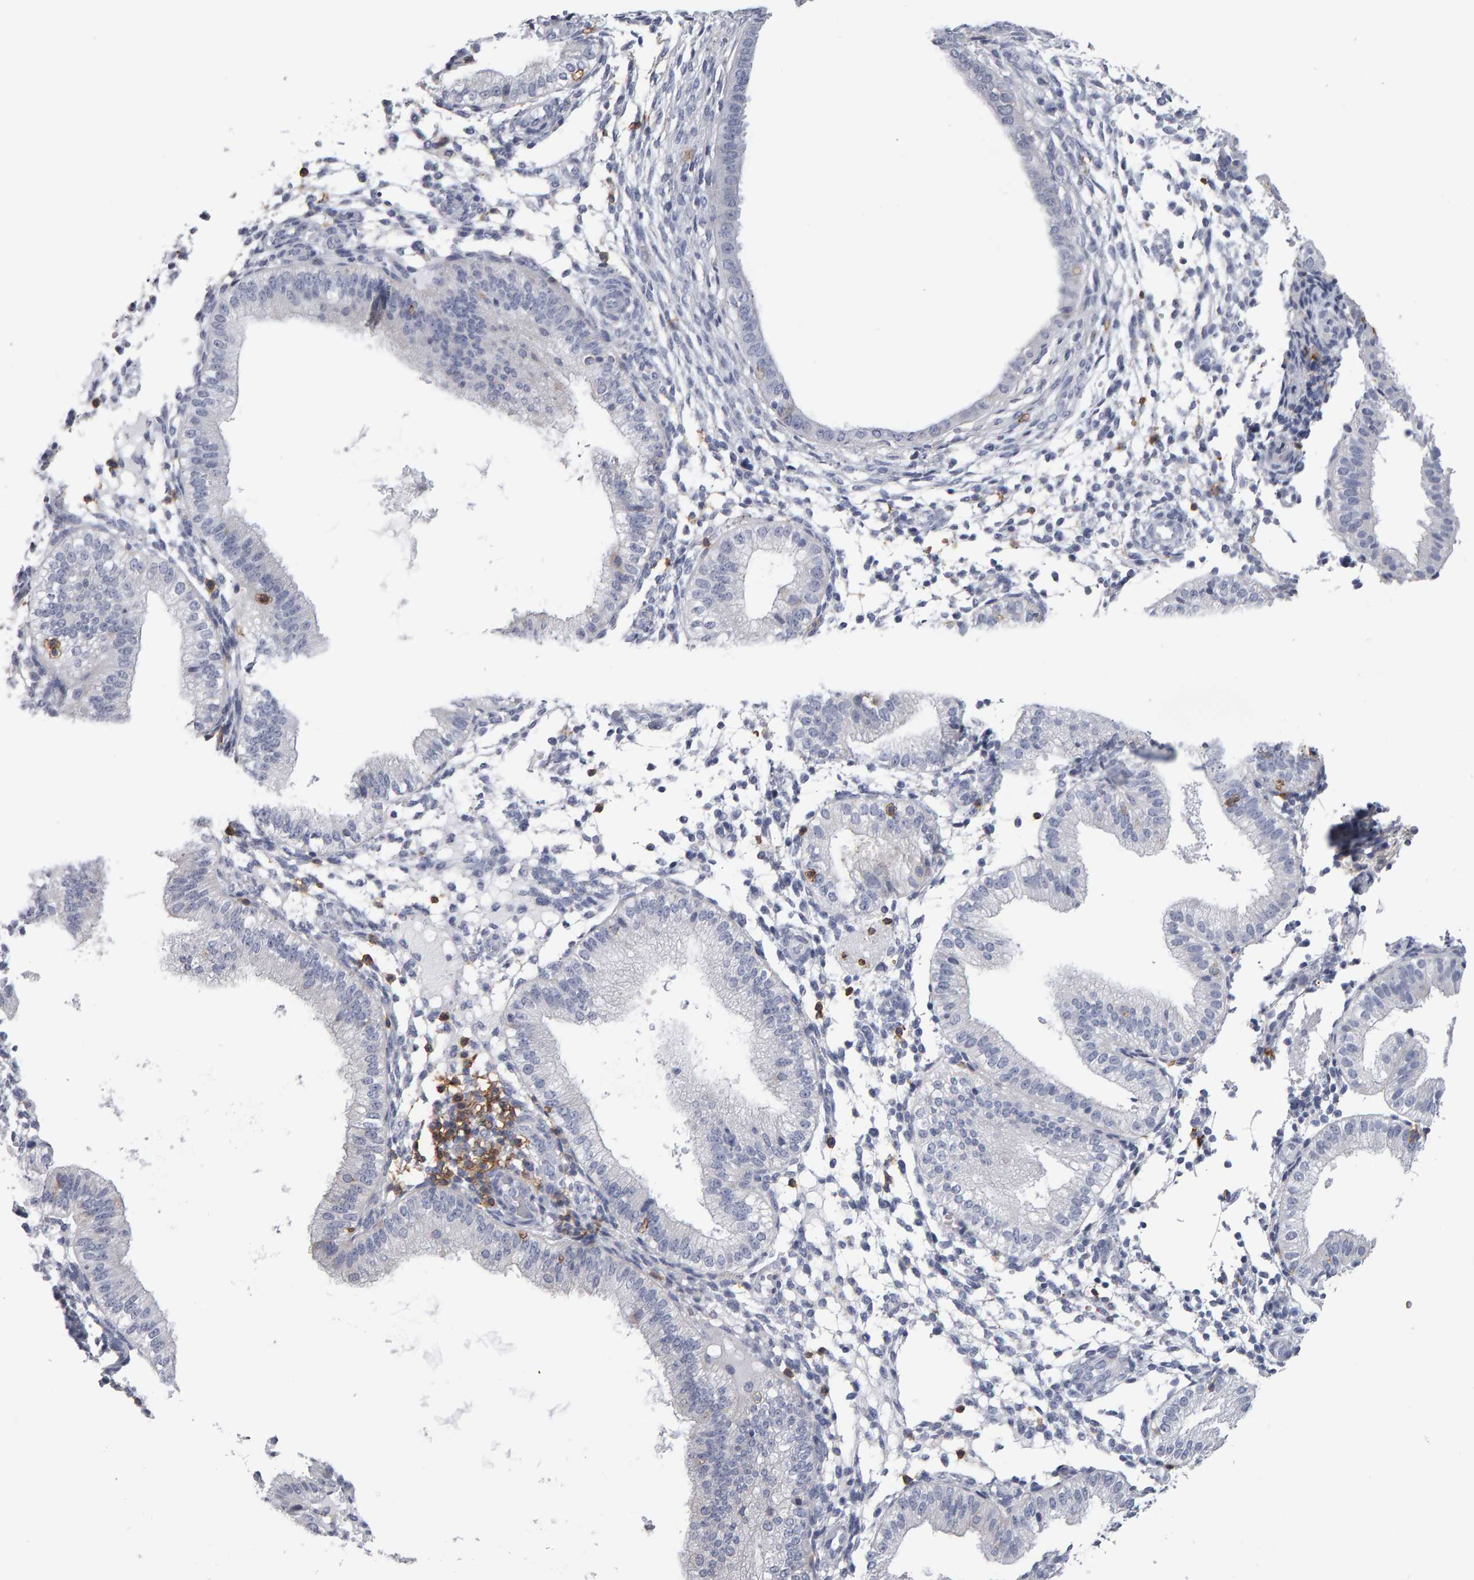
{"staining": {"intensity": "negative", "quantity": "none", "location": "none"}, "tissue": "endometrium", "cell_type": "Cells in endometrial stroma", "image_type": "normal", "snomed": [{"axis": "morphology", "description": "Normal tissue, NOS"}, {"axis": "topography", "description": "Endometrium"}], "caption": "Histopathology image shows no significant protein positivity in cells in endometrial stroma of normal endometrium. The staining is performed using DAB brown chromogen with nuclei counter-stained in using hematoxylin.", "gene": "CD38", "patient": {"sex": "female", "age": 39}}